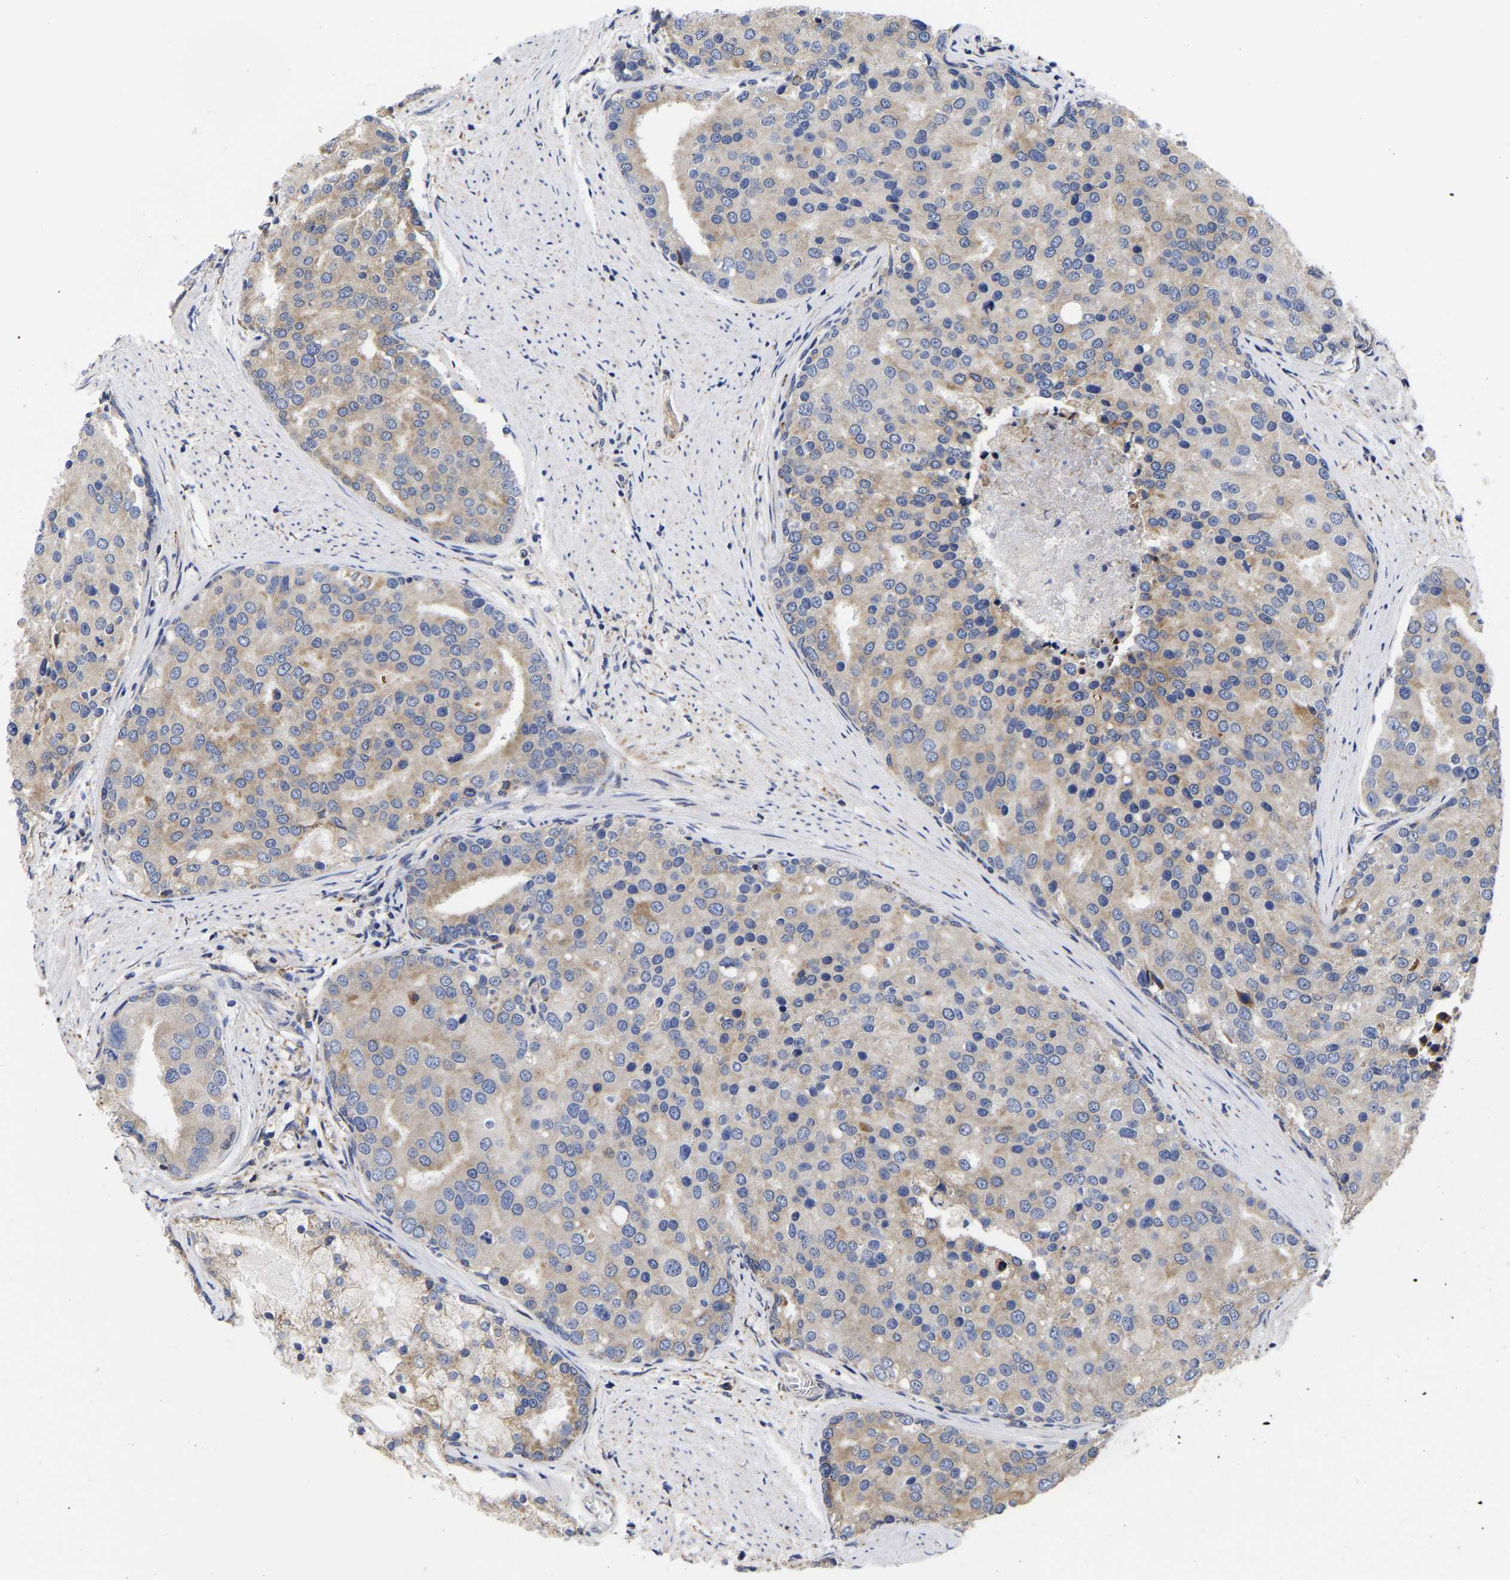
{"staining": {"intensity": "weak", "quantity": "25%-75%", "location": "cytoplasmic/membranous"}, "tissue": "prostate cancer", "cell_type": "Tumor cells", "image_type": "cancer", "snomed": [{"axis": "morphology", "description": "Adenocarcinoma, High grade"}, {"axis": "topography", "description": "Prostate"}], "caption": "Immunohistochemistry (IHC) of human prostate cancer demonstrates low levels of weak cytoplasmic/membranous expression in about 25%-75% of tumor cells.", "gene": "CFAP298", "patient": {"sex": "male", "age": 50}}